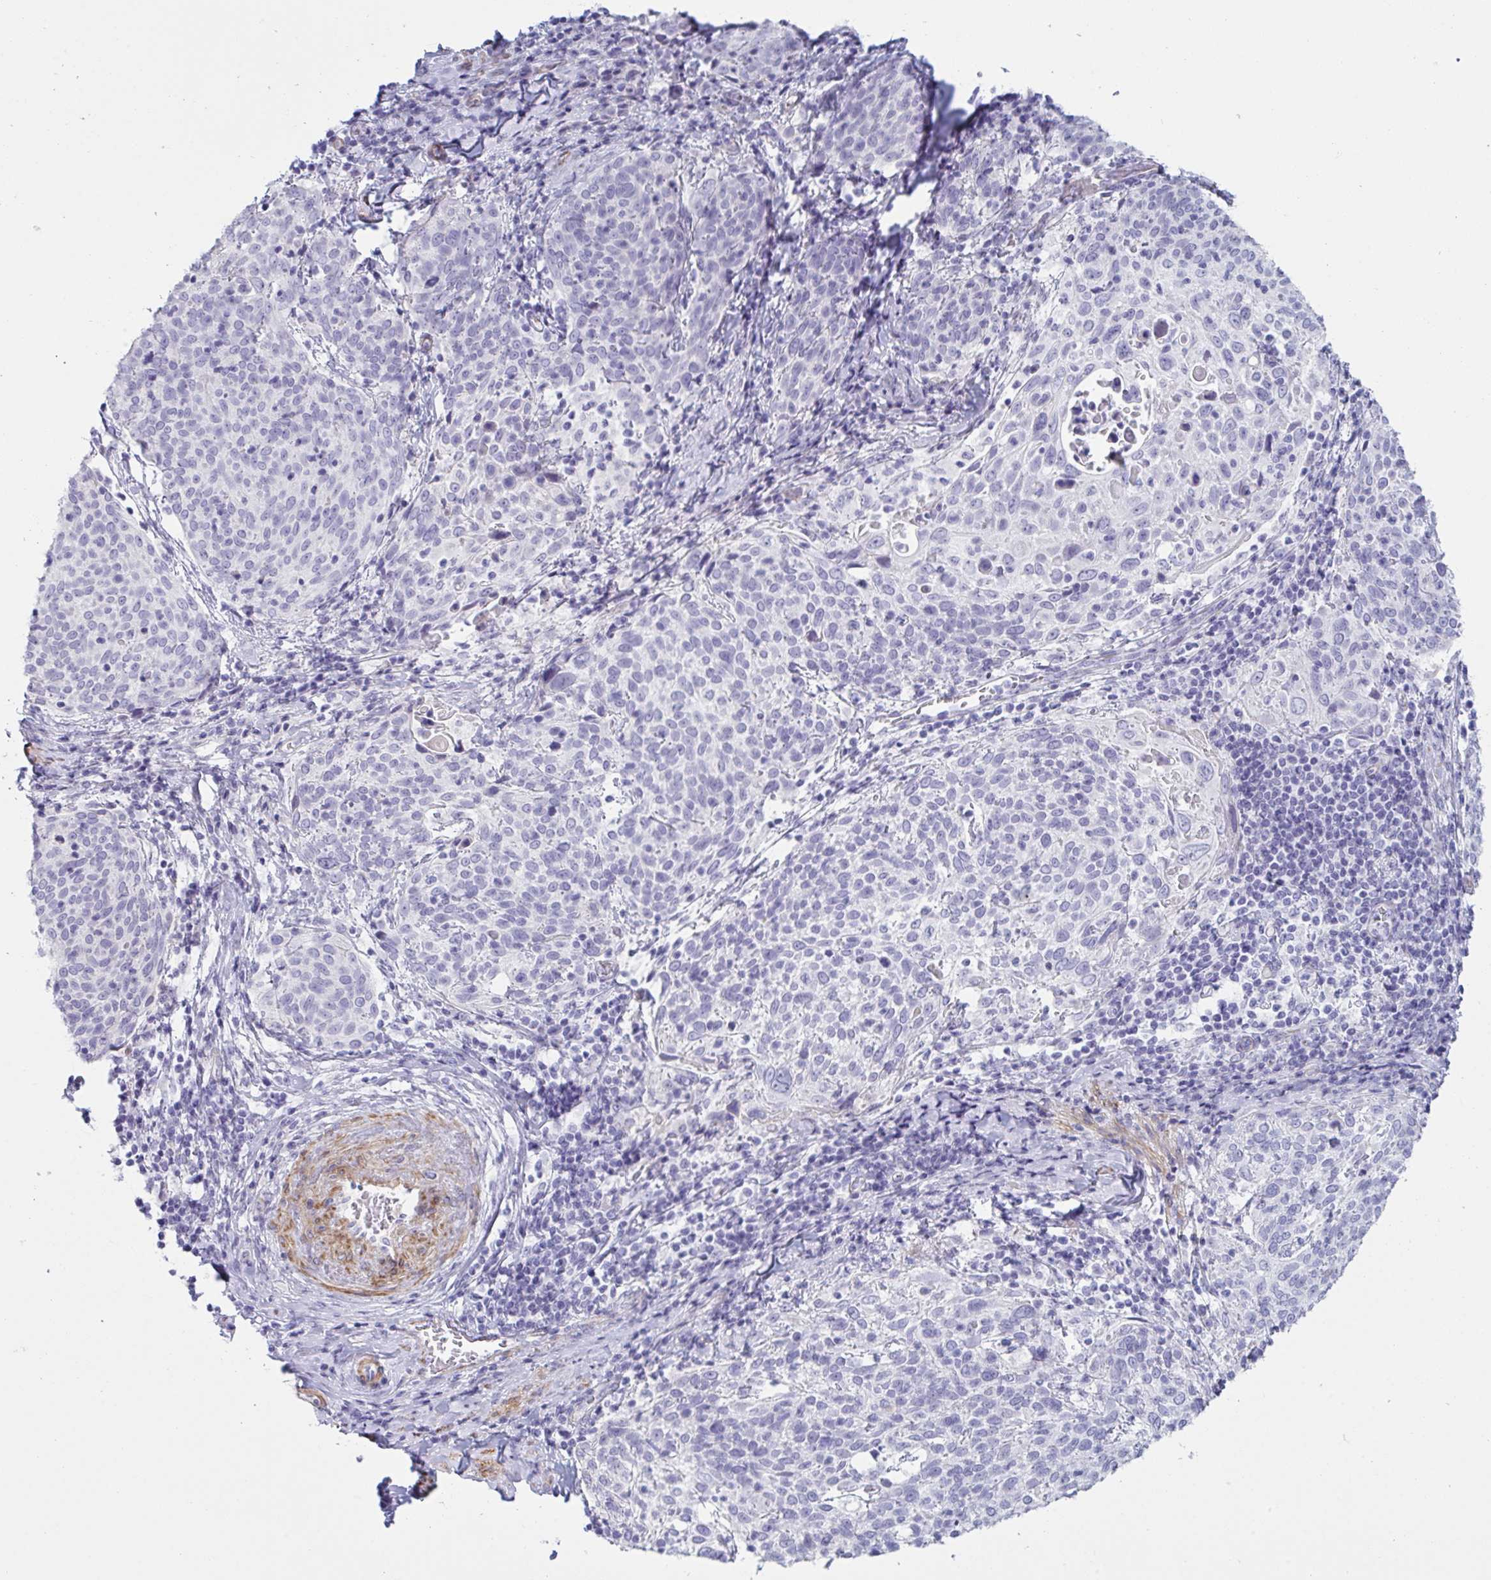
{"staining": {"intensity": "negative", "quantity": "none", "location": "none"}, "tissue": "cervical cancer", "cell_type": "Tumor cells", "image_type": "cancer", "snomed": [{"axis": "morphology", "description": "Squamous cell carcinoma, NOS"}, {"axis": "topography", "description": "Cervix"}], "caption": "Immunohistochemistry micrograph of human cervical cancer (squamous cell carcinoma) stained for a protein (brown), which demonstrates no positivity in tumor cells. The staining is performed using DAB brown chromogen with nuclei counter-stained in using hematoxylin.", "gene": "OR5P3", "patient": {"sex": "female", "age": 61}}